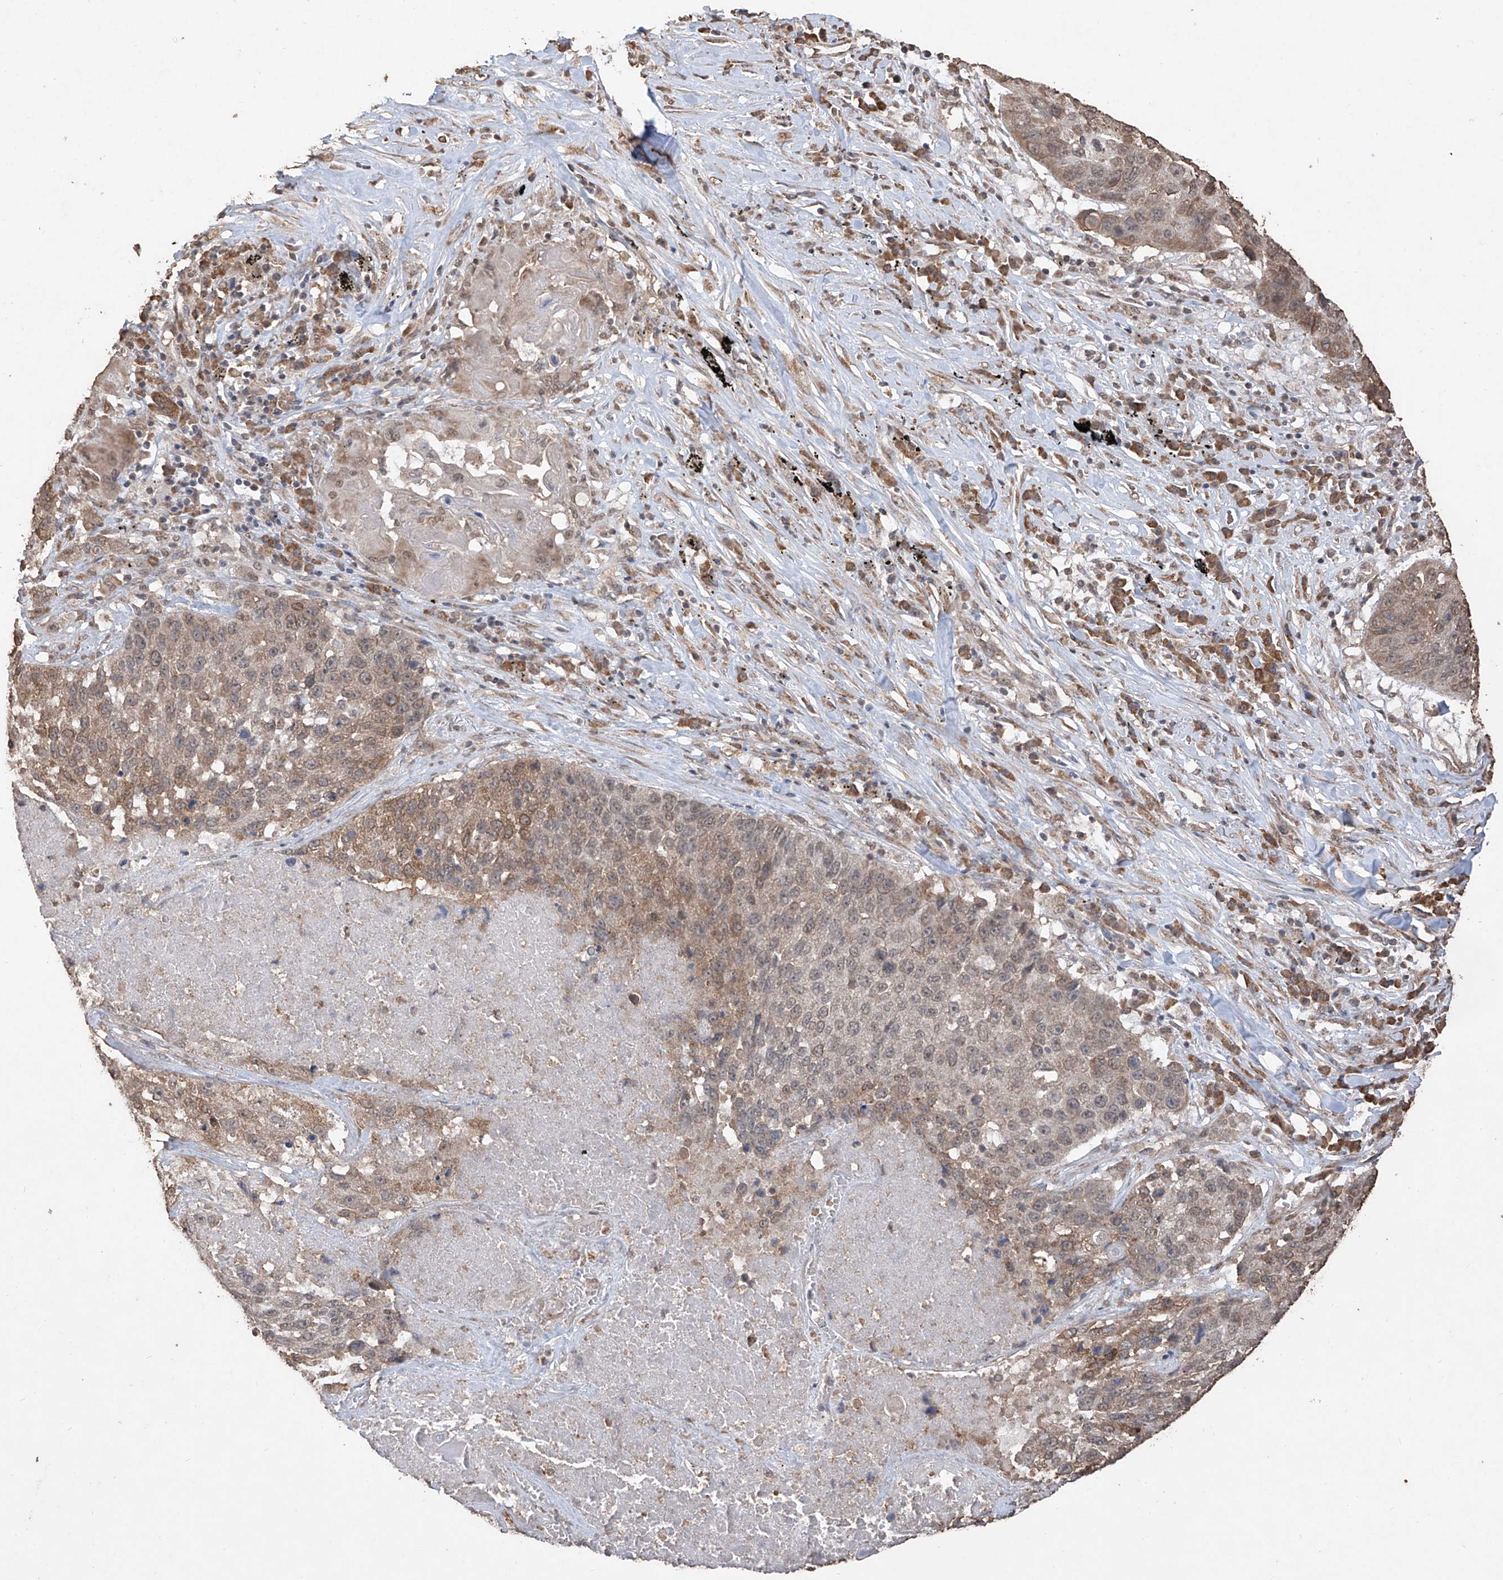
{"staining": {"intensity": "weak", "quantity": ">75%", "location": "cytoplasmic/membranous,nuclear"}, "tissue": "lung cancer", "cell_type": "Tumor cells", "image_type": "cancer", "snomed": [{"axis": "morphology", "description": "Squamous cell carcinoma, NOS"}, {"axis": "topography", "description": "Lung"}], "caption": "Protein expression by immunohistochemistry displays weak cytoplasmic/membranous and nuclear expression in about >75% of tumor cells in lung squamous cell carcinoma.", "gene": "ELOVL1", "patient": {"sex": "male", "age": 61}}